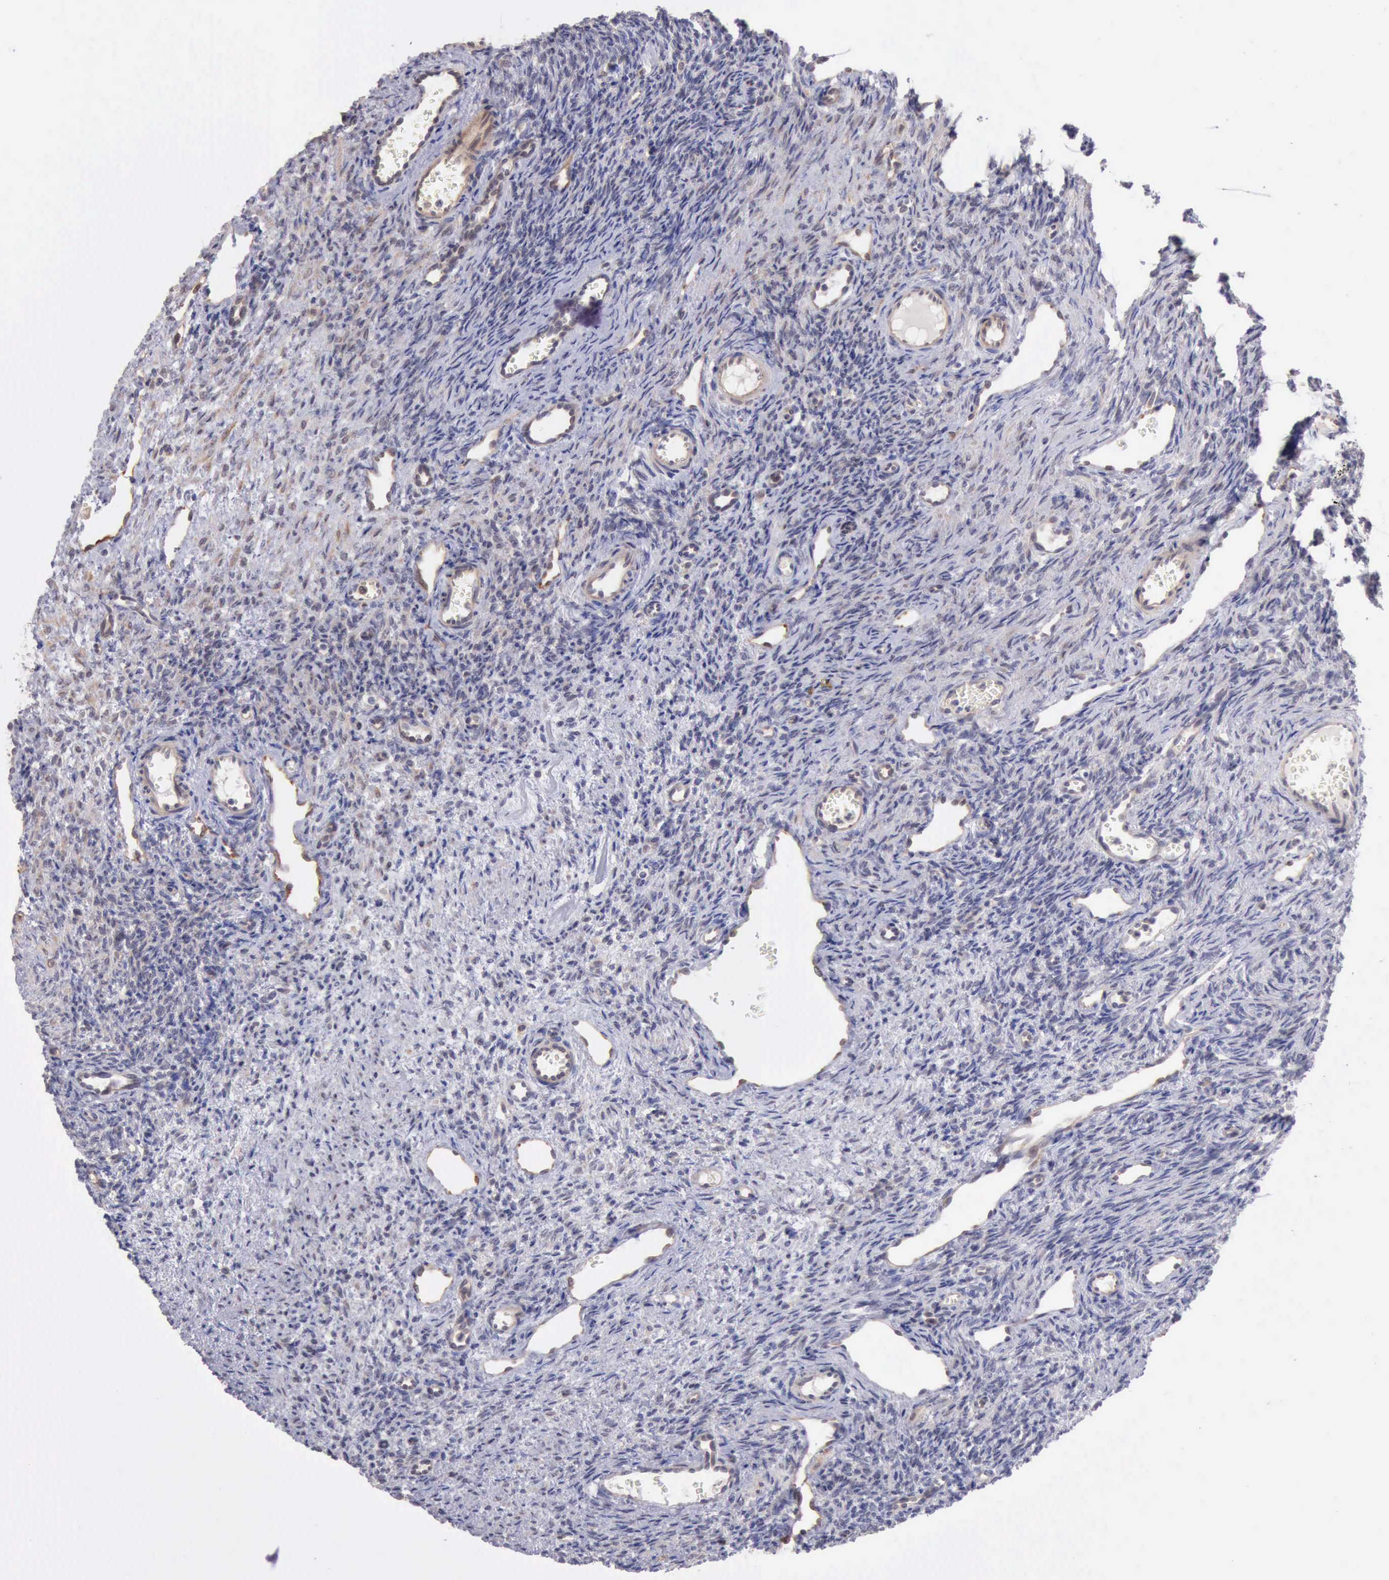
{"staining": {"intensity": "weak", "quantity": ">75%", "location": "cytoplasmic/membranous"}, "tissue": "ovary", "cell_type": "Follicle cells", "image_type": "normal", "snomed": [{"axis": "morphology", "description": "Normal tissue, NOS"}, {"axis": "topography", "description": "Ovary"}], "caption": "The micrograph reveals staining of benign ovary, revealing weak cytoplasmic/membranous protein positivity (brown color) within follicle cells.", "gene": "DNAJB7", "patient": {"sex": "female", "age": 33}}